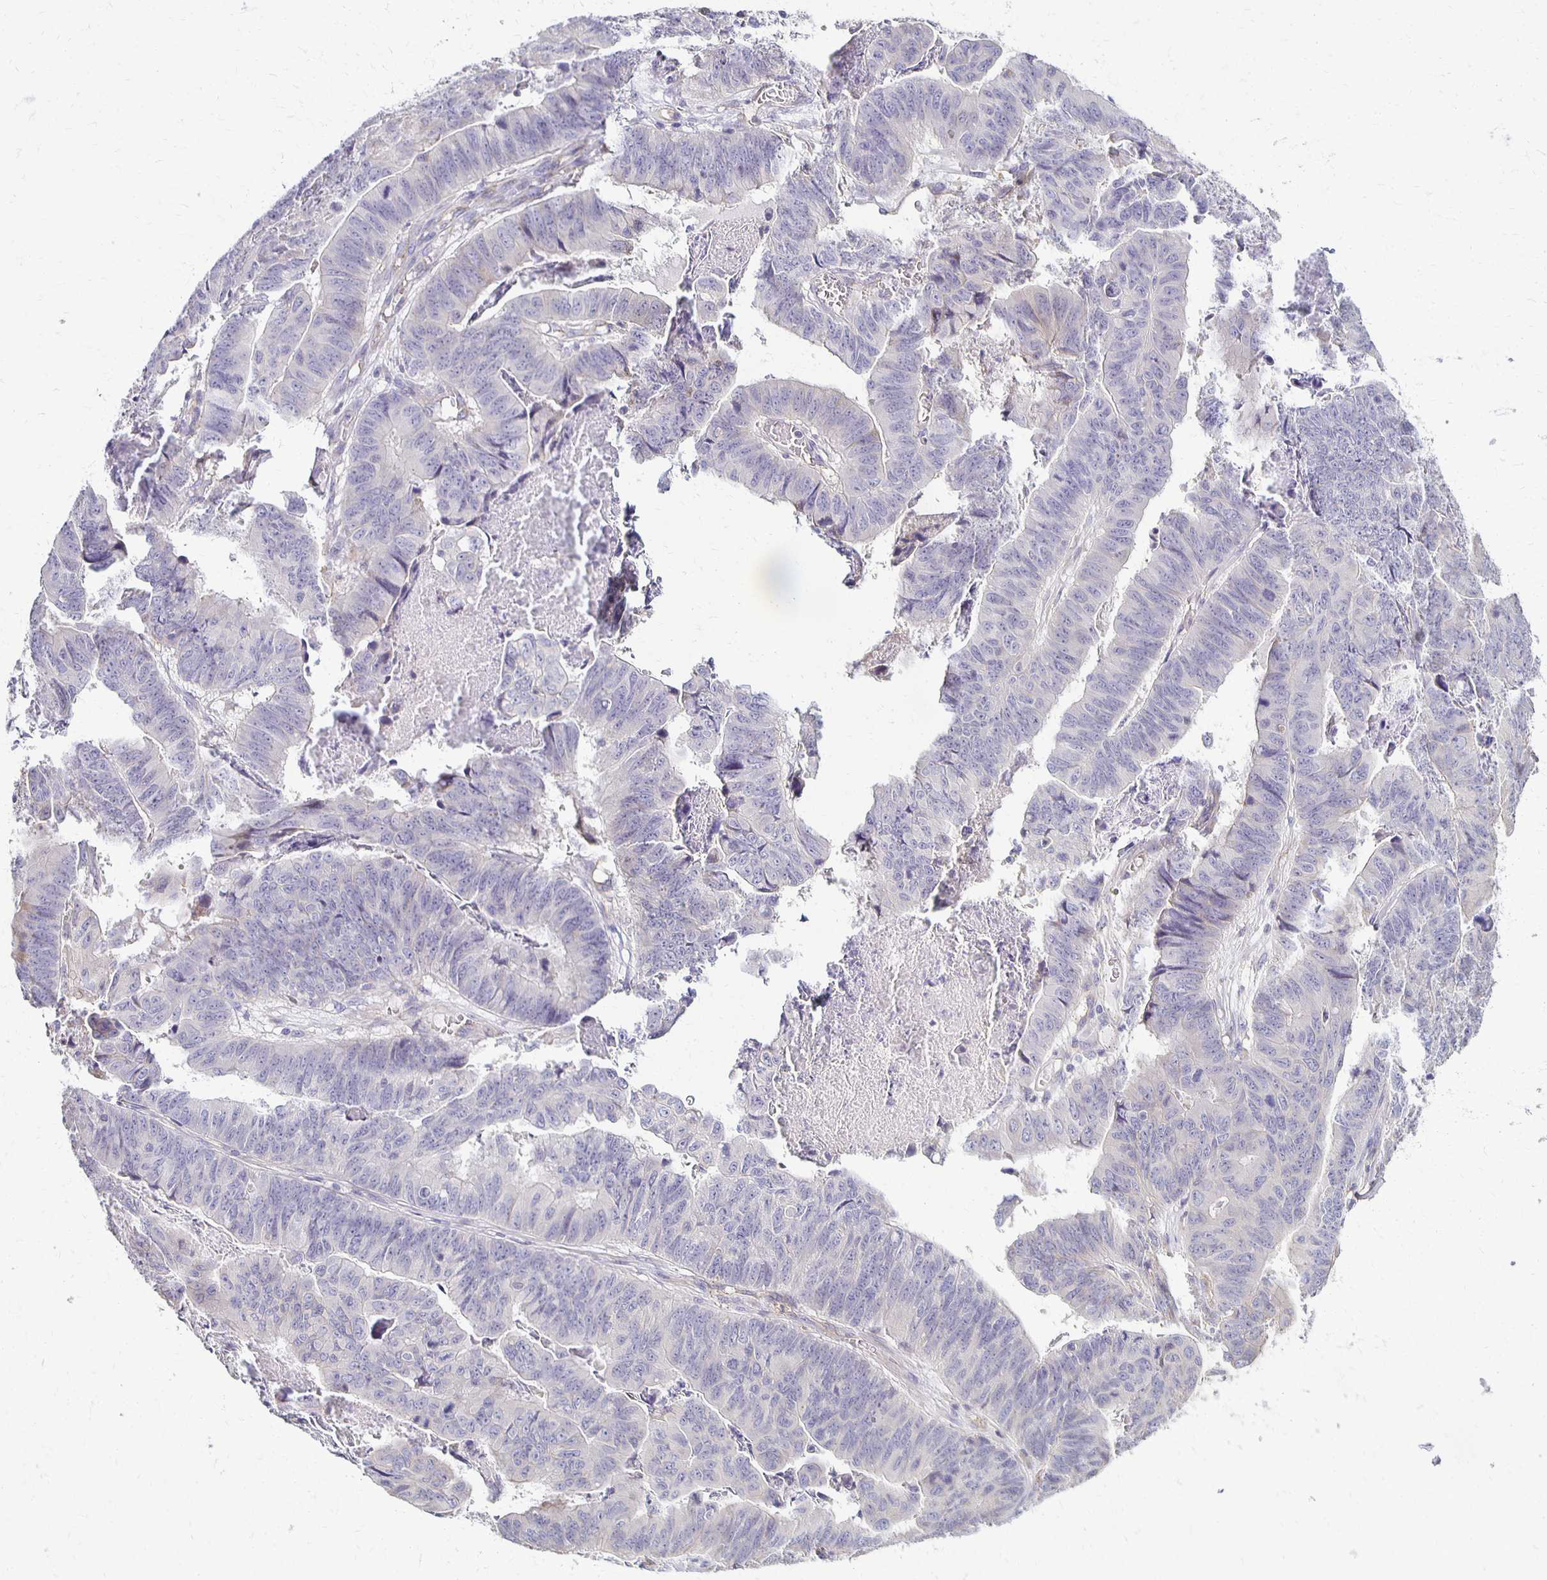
{"staining": {"intensity": "negative", "quantity": "none", "location": "none"}, "tissue": "stomach cancer", "cell_type": "Tumor cells", "image_type": "cancer", "snomed": [{"axis": "morphology", "description": "Adenocarcinoma, NOS"}, {"axis": "topography", "description": "Stomach, lower"}], "caption": "Adenocarcinoma (stomach) was stained to show a protein in brown. There is no significant positivity in tumor cells. Nuclei are stained in blue.", "gene": "GPX4", "patient": {"sex": "male", "age": 77}}